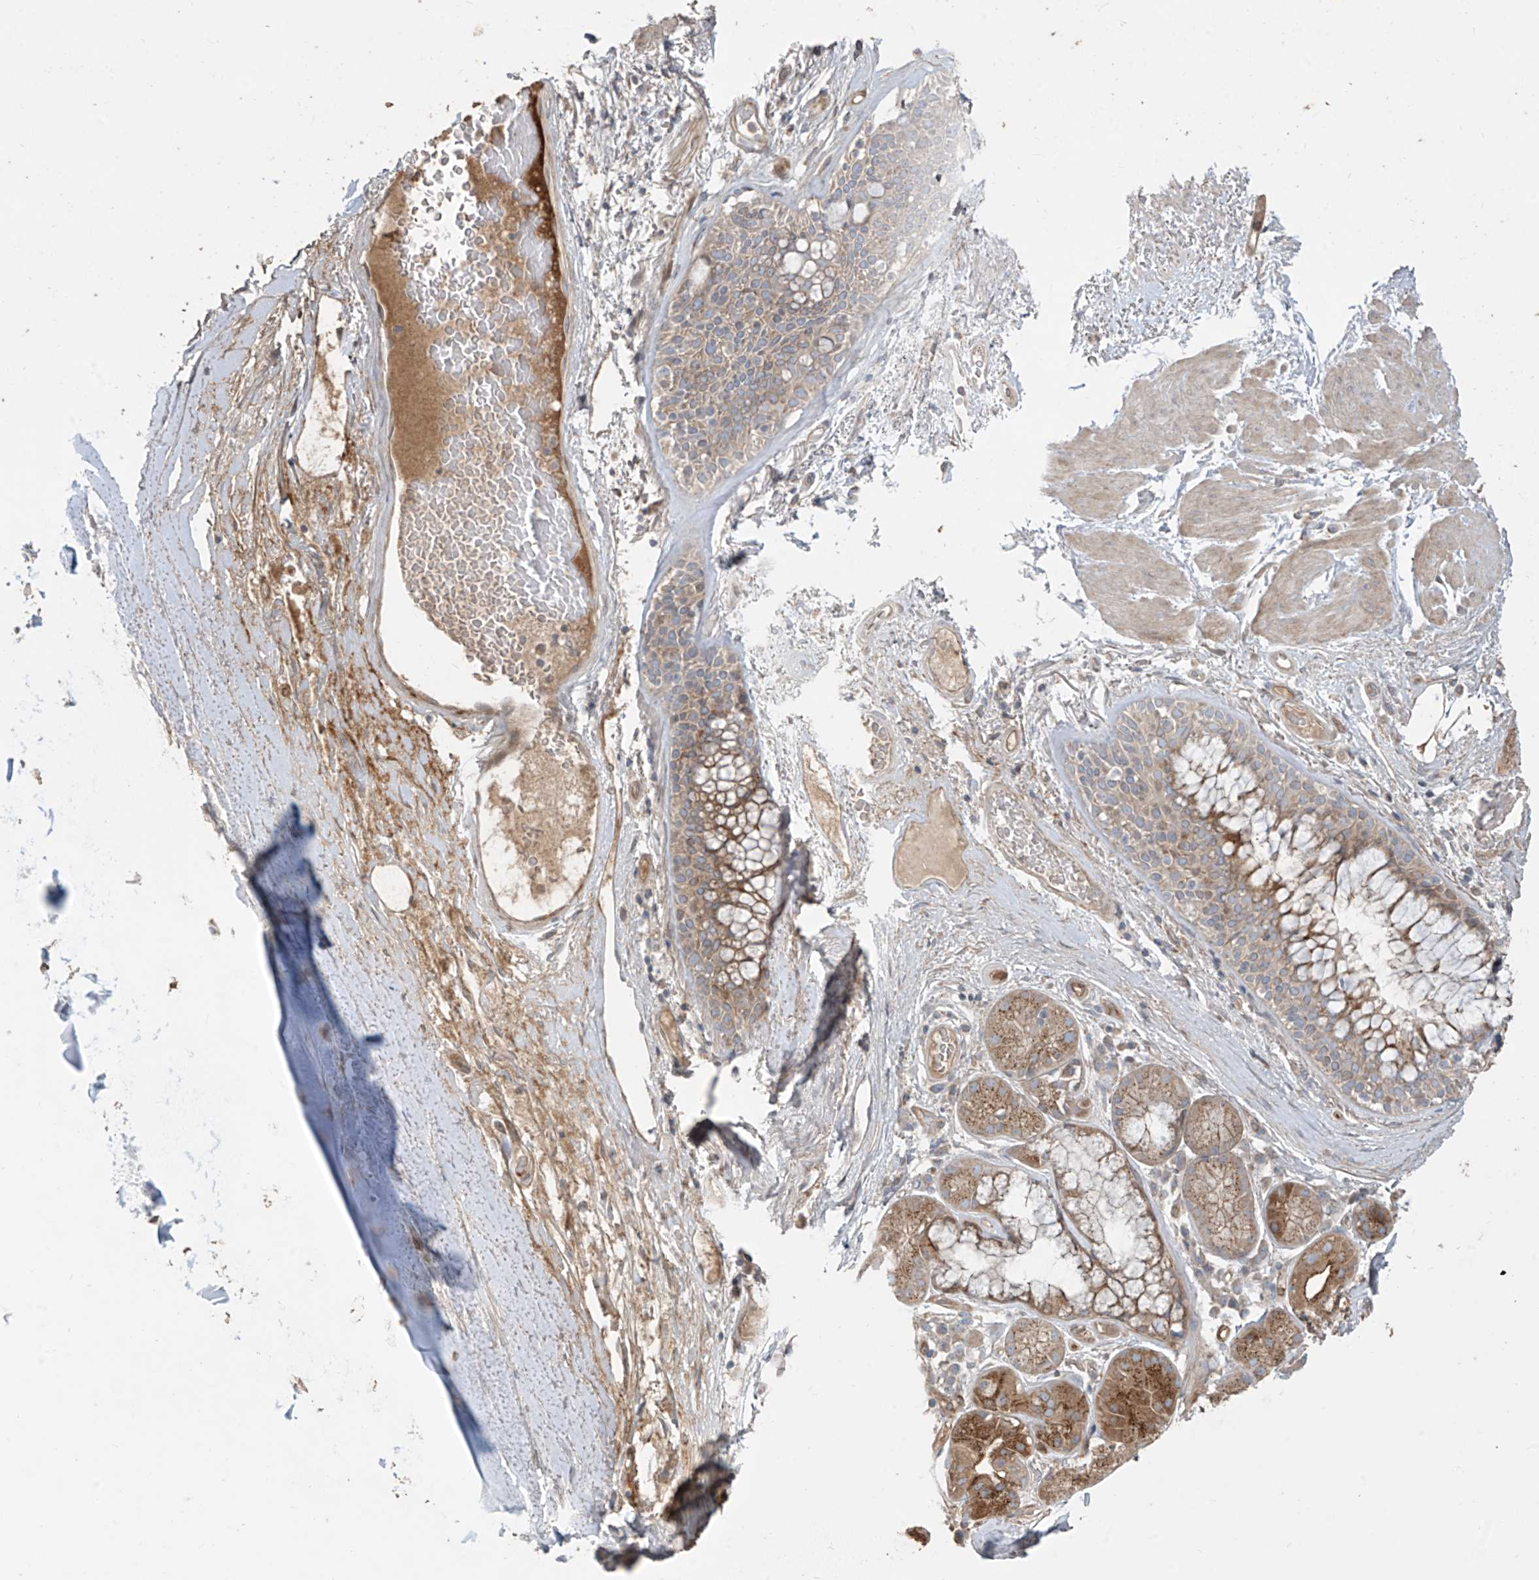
{"staining": {"intensity": "weak", "quantity": ">75%", "location": "cytoplasmic/membranous"}, "tissue": "adipose tissue", "cell_type": "Adipocytes", "image_type": "normal", "snomed": [{"axis": "morphology", "description": "Normal tissue, NOS"}, {"axis": "morphology", "description": "Squamous cell carcinoma, NOS"}, {"axis": "topography", "description": "Lymph node"}, {"axis": "topography", "description": "Bronchus"}, {"axis": "topography", "description": "Lung"}], "caption": "IHC of benign adipose tissue displays low levels of weak cytoplasmic/membranous staining in about >75% of adipocytes.", "gene": "ABTB1", "patient": {"sex": "male", "age": 66}}